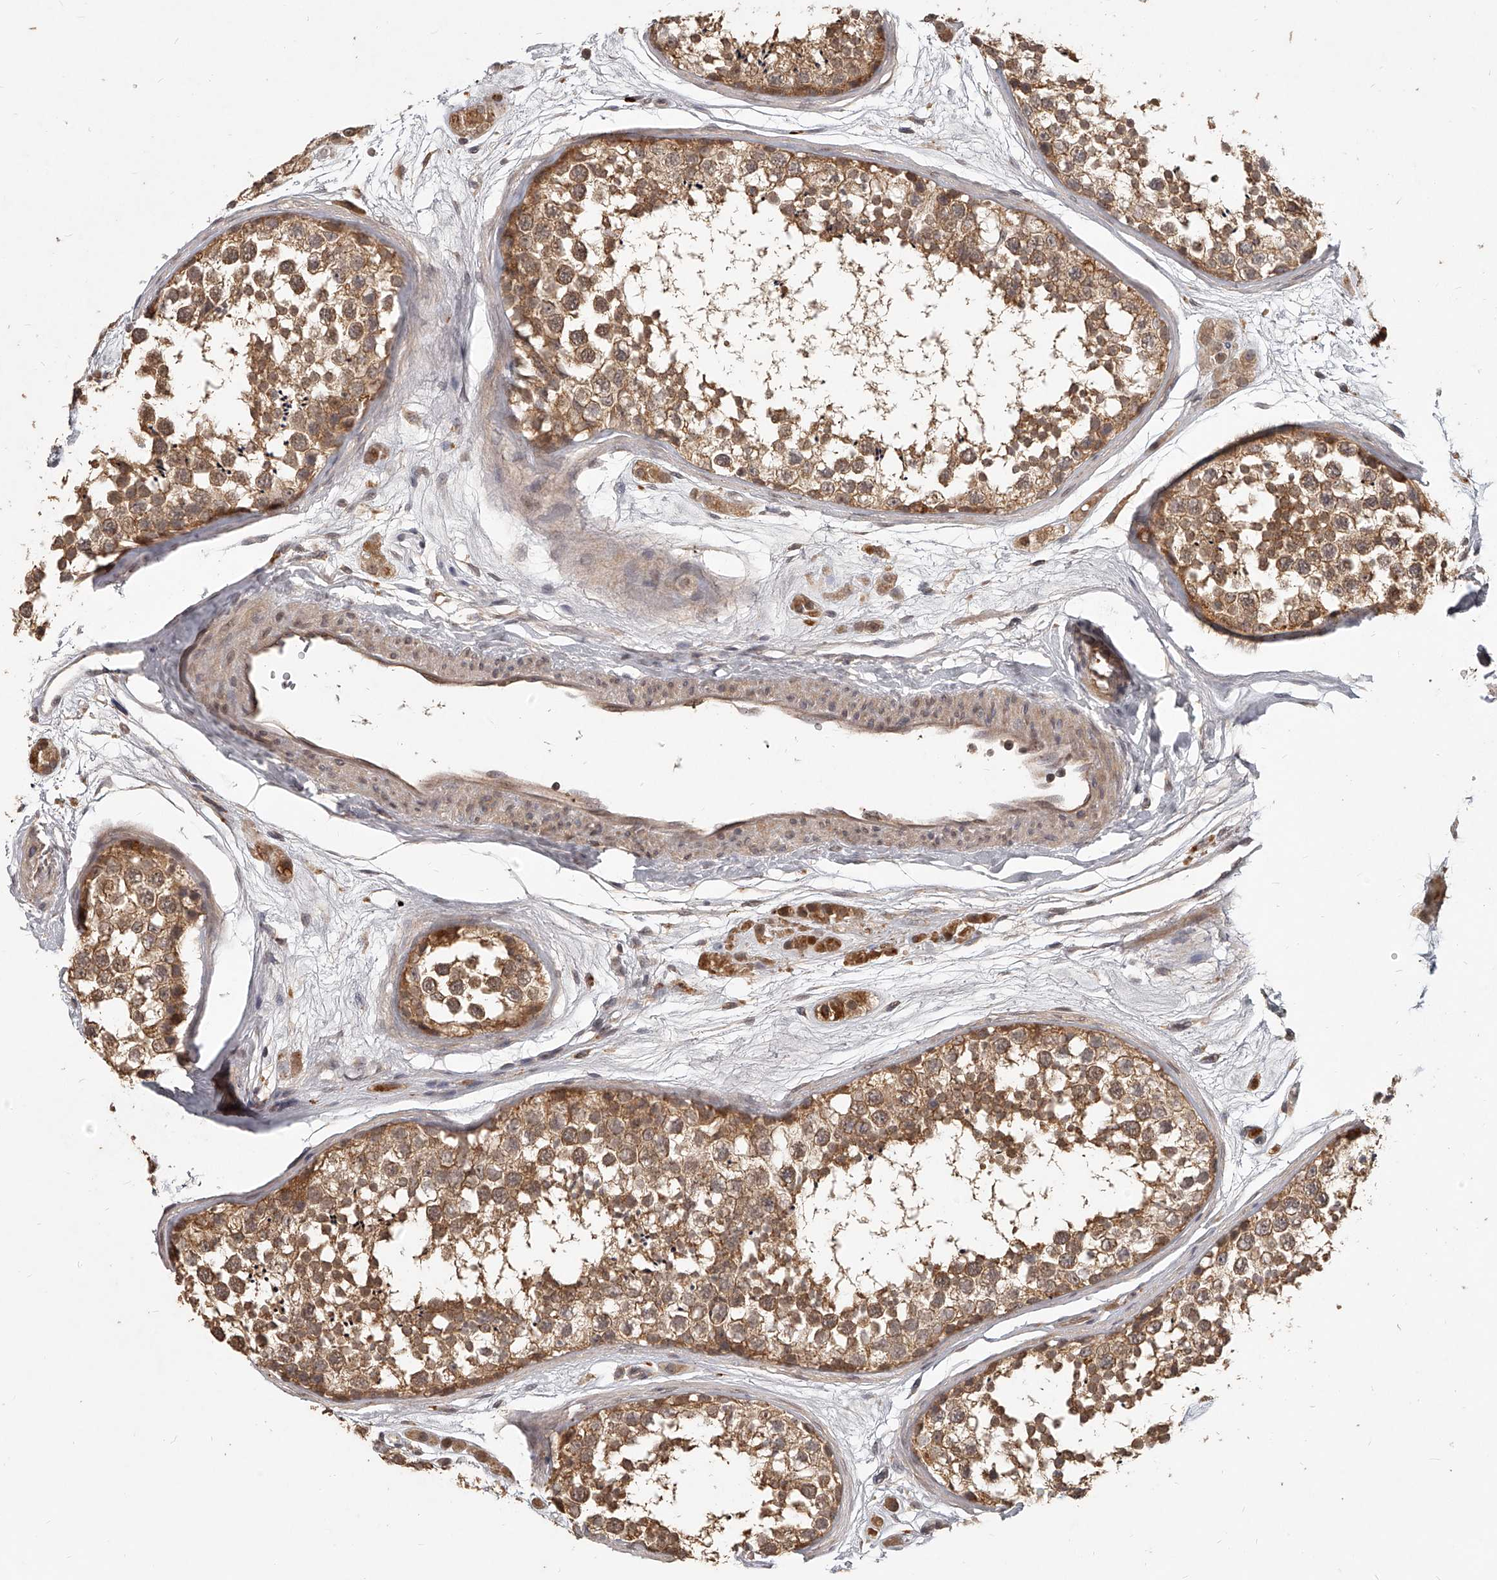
{"staining": {"intensity": "moderate", "quantity": ">75%", "location": "cytoplasmic/membranous"}, "tissue": "testis", "cell_type": "Cells in seminiferous ducts", "image_type": "normal", "snomed": [{"axis": "morphology", "description": "Normal tissue, NOS"}, {"axis": "topography", "description": "Testis"}], "caption": "DAB (3,3'-diaminobenzidine) immunohistochemical staining of normal testis reveals moderate cytoplasmic/membranous protein staining in approximately >75% of cells in seminiferous ducts.", "gene": "SLC37A1", "patient": {"sex": "male", "age": 56}}